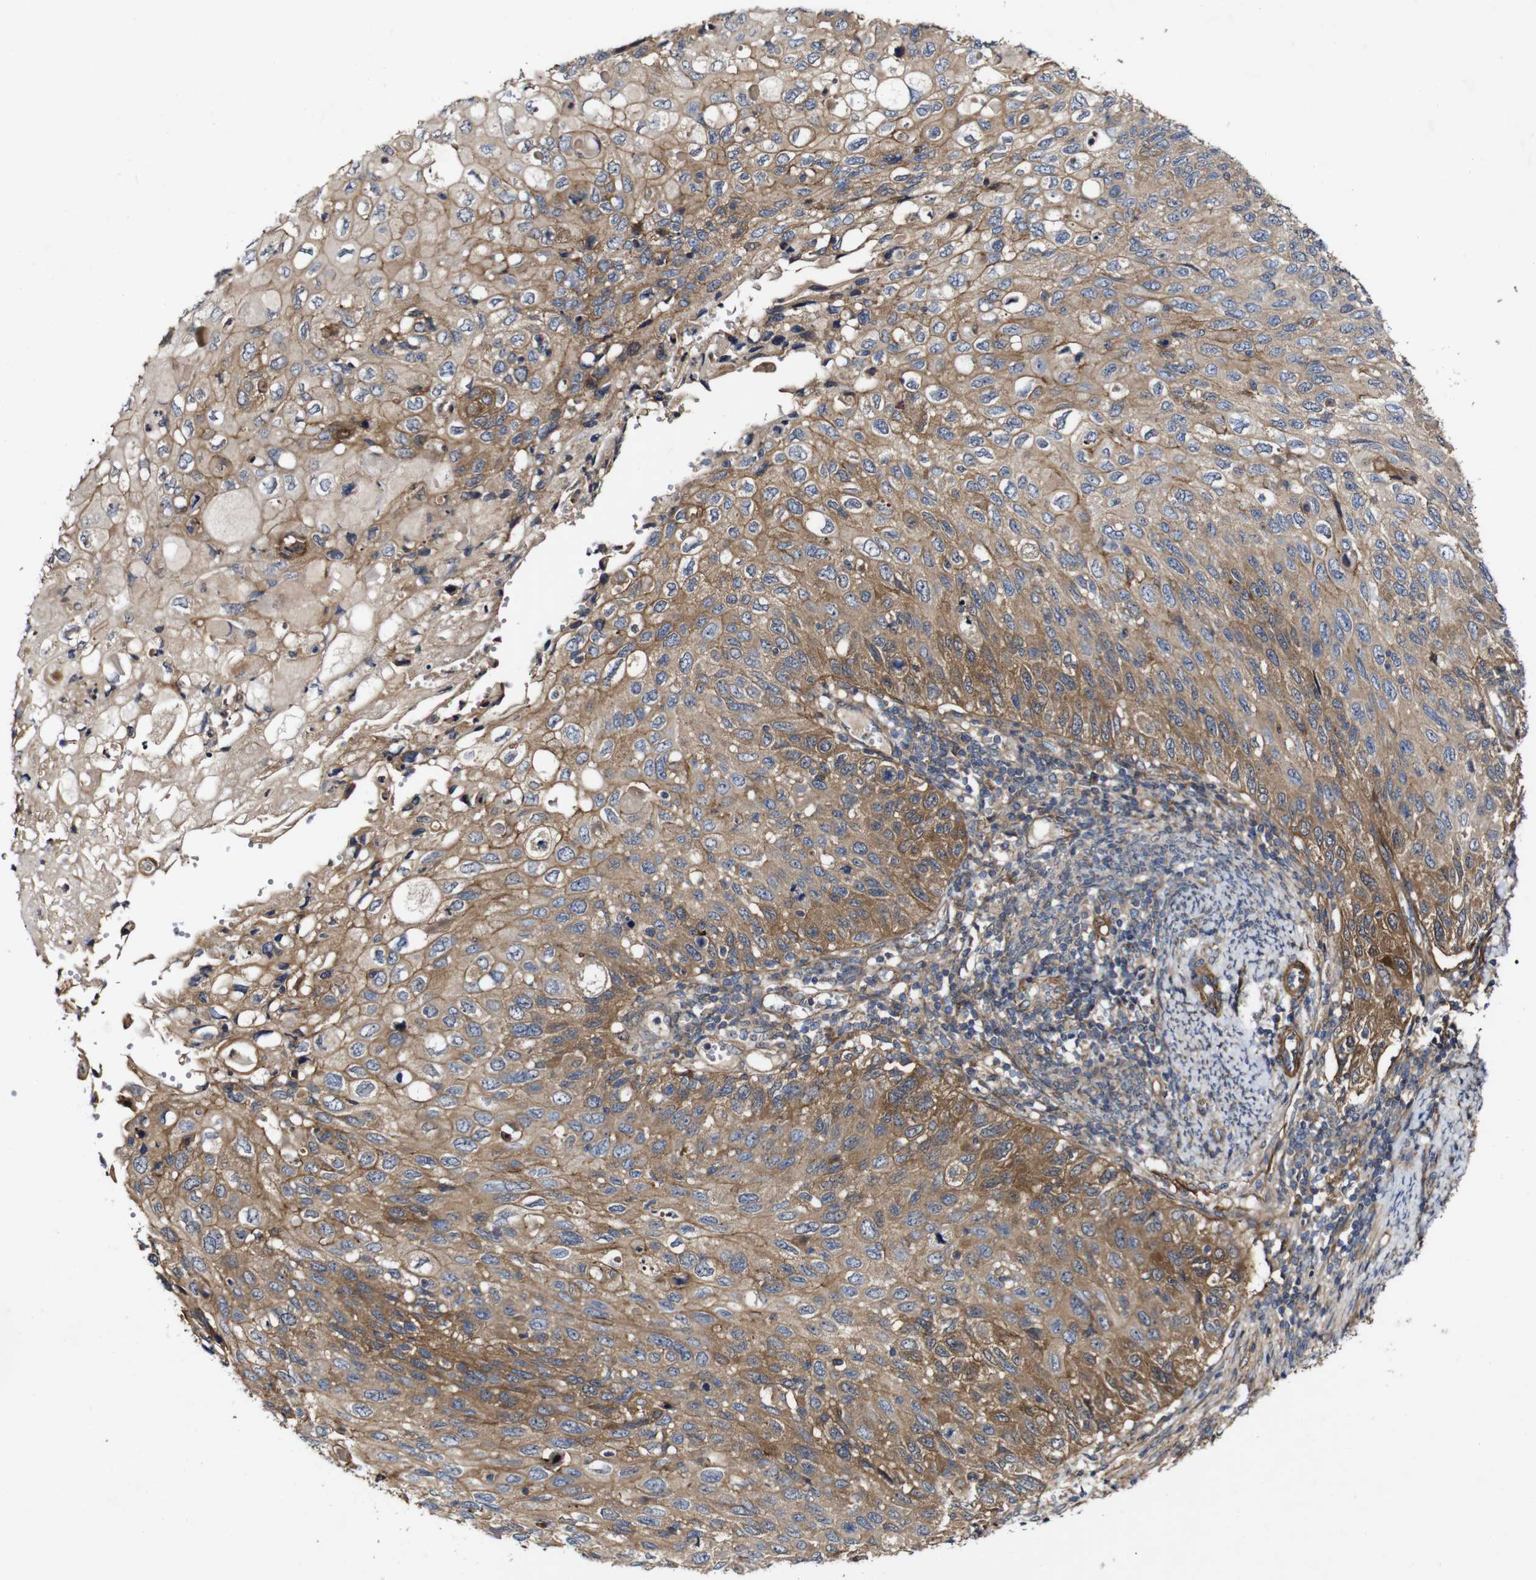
{"staining": {"intensity": "moderate", "quantity": ">75%", "location": "cytoplasmic/membranous"}, "tissue": "cervical cancer", "cell_type": "Tumor cells", "image_type": "cancer", "snomed": [{"axis": "morphology", "description": "Squamous cell carcinoma, NOS"}, {"axis": "topography", "description": "Cervix"}], "caption": "Protein expression analysis of cervical squamous cell carcinoma displays moderate cytoplasmic/membranous expression in approximately >75% of tumor cells. (DAB IHC with brightfield microscopy, high magnification).", "gene": "GSDME", "patient": {"sex": "female", "age": 70}}